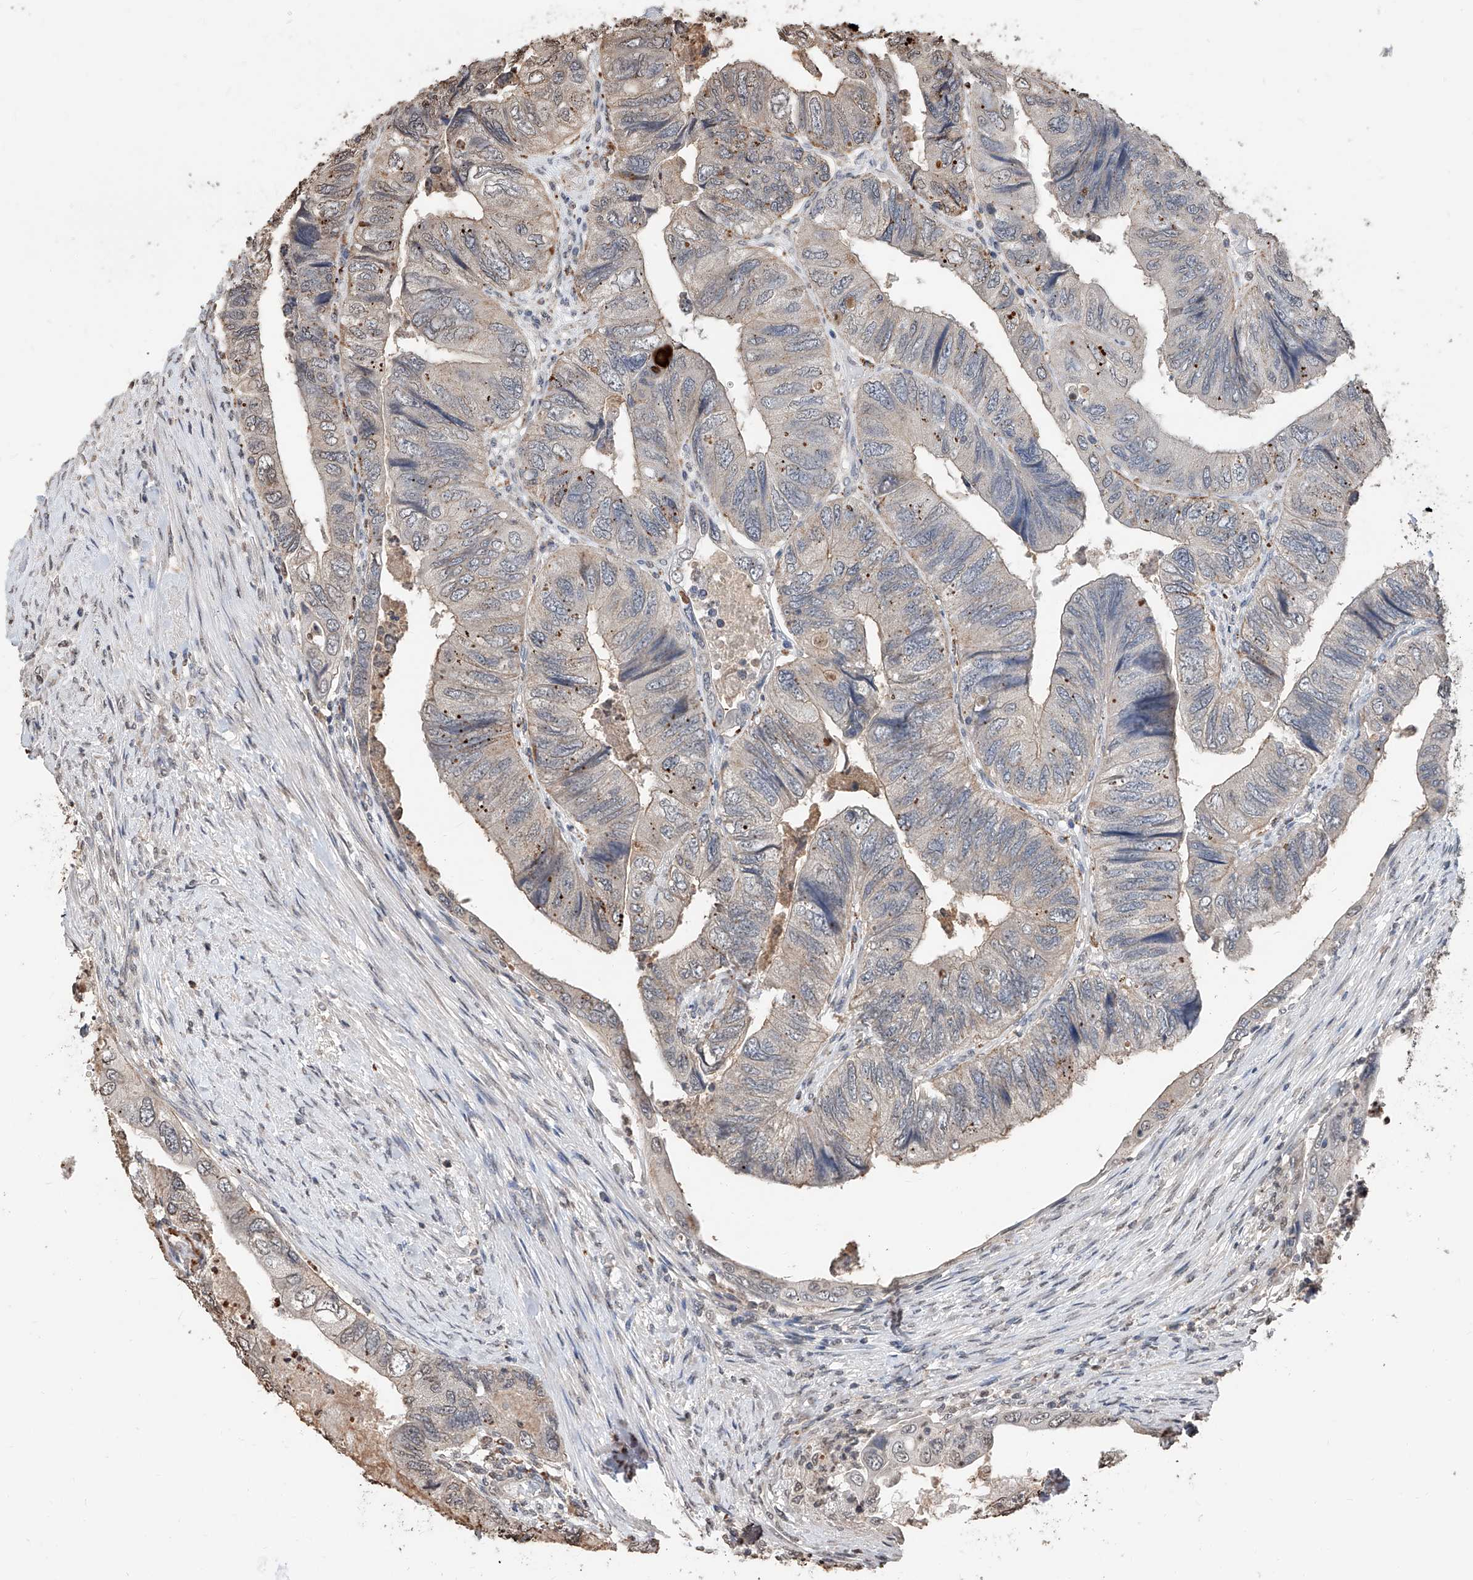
{"staining": {"intensity": "negative", "quantity": "none", "location": "none"}, "tissue": "colorectal cancer", "cell_type": "Tumor cells", "image_type": "cancer", "snomed": [{"axis": "morphology", "description": "Adenocarcinoma, NOS"}, {"axis": "topography", "description": "Rectum"}], "caption": "Immunohistochemistry (IHC) micrograph of human colorectal cancer (adenocarcinoma) stained for a protein (brown), which shows no expression in tumor cells.", "gene": "RP9", "patient": {"sex": "male", "age": 63}}